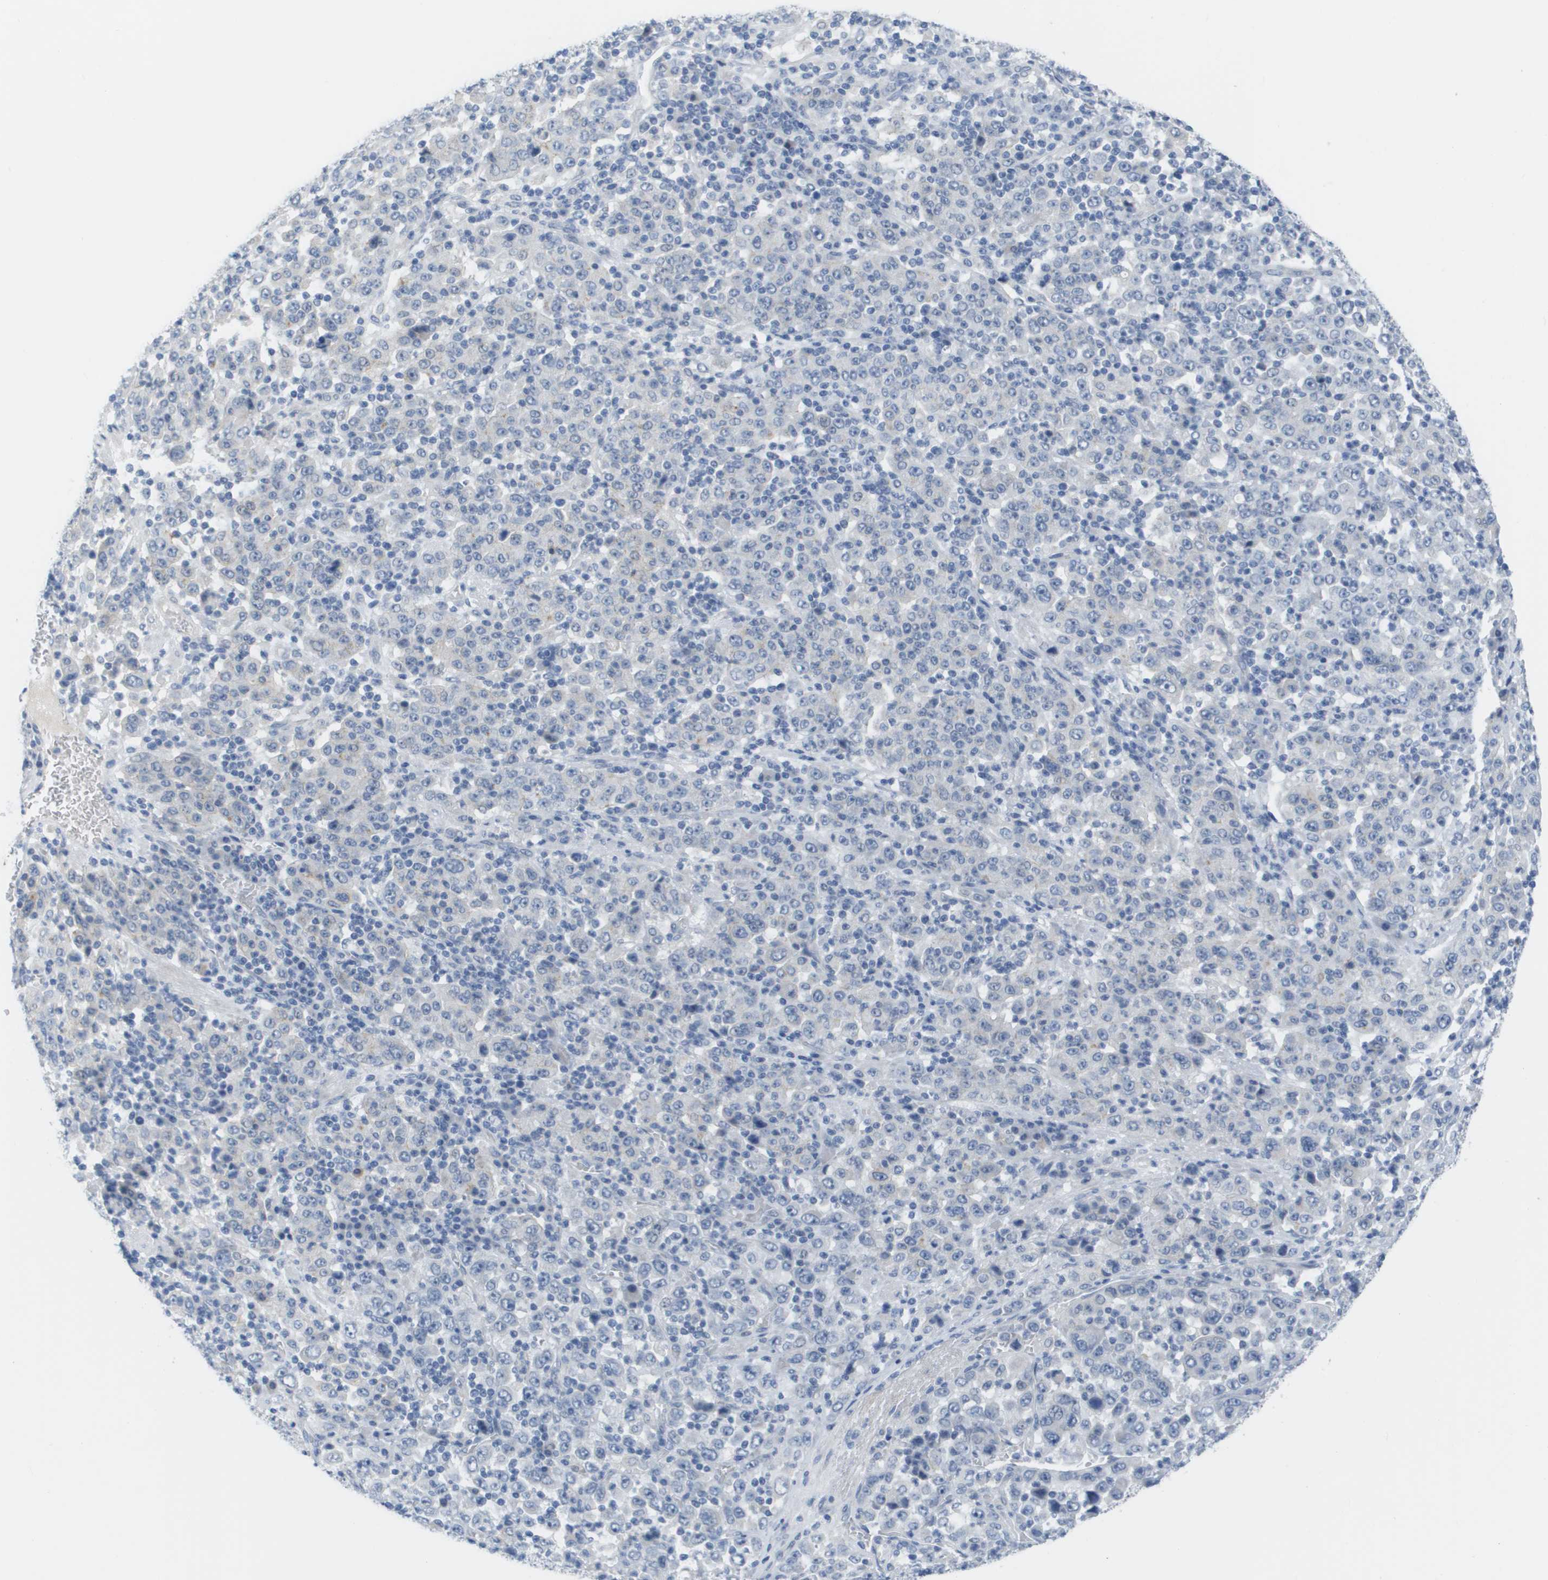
{"staining": {"intensity": "negative", "quantity": "none", "location": "none"}, "tissue": "stomach cancer", "cell_type": "Tumor cells", "image_type": "cancer", "snomed": [{"axis": "morphology", "description": "Normal tissue, NOS"}, {"axis": "morphology", "description": "Adenocarcinoma, NOS"}, {"axis": "topography", "description": "Stomach, upper"}, {"axis": "topography", "description": "Stomach"}], "caption": "Tumor cells show no significant expression in stomach cancer.", "gene": "PDE4A", "patient": {"sex": "male", "age": 59}}